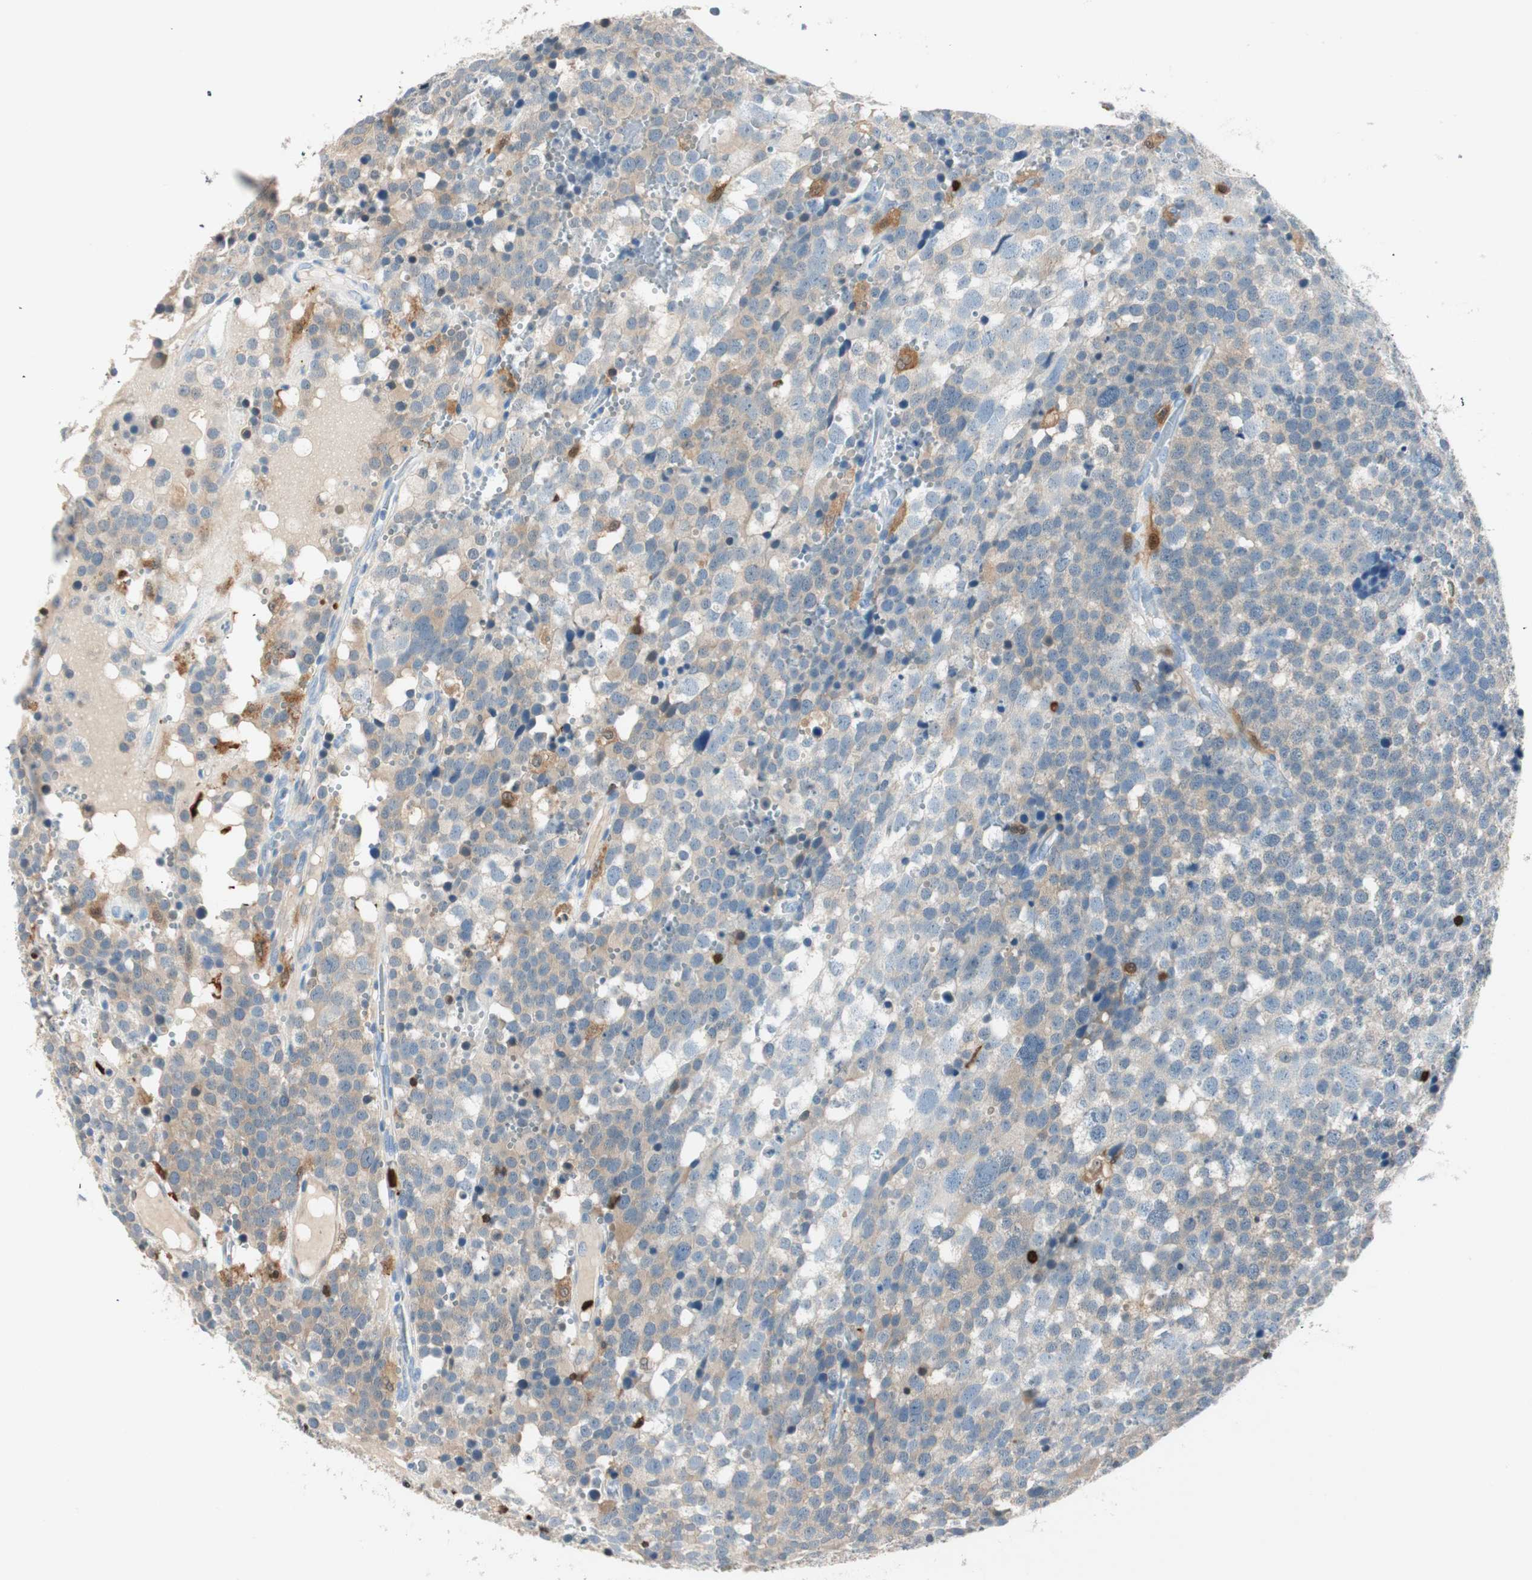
{"staining": {"intensity": "weak", "quantity": ">75%", "location": "cytoplasmic/membranous"}, "tissue": "testis cancer", "cell_type": "Tumor cells", "image_type": "cancer", "snomed": [{"axis": "morphology", "description": "Seminoma, NOS"}, {"axis": "topography", "description": "Testis"}], "caption": "Seminoma (testis) stained with a brown dye exhibits weak cytoplasmic/membranous positive positivity in approximately >75% of tumor cells.", "gene": "COTL1", "patient": {"sex": "male", "age": 71}}